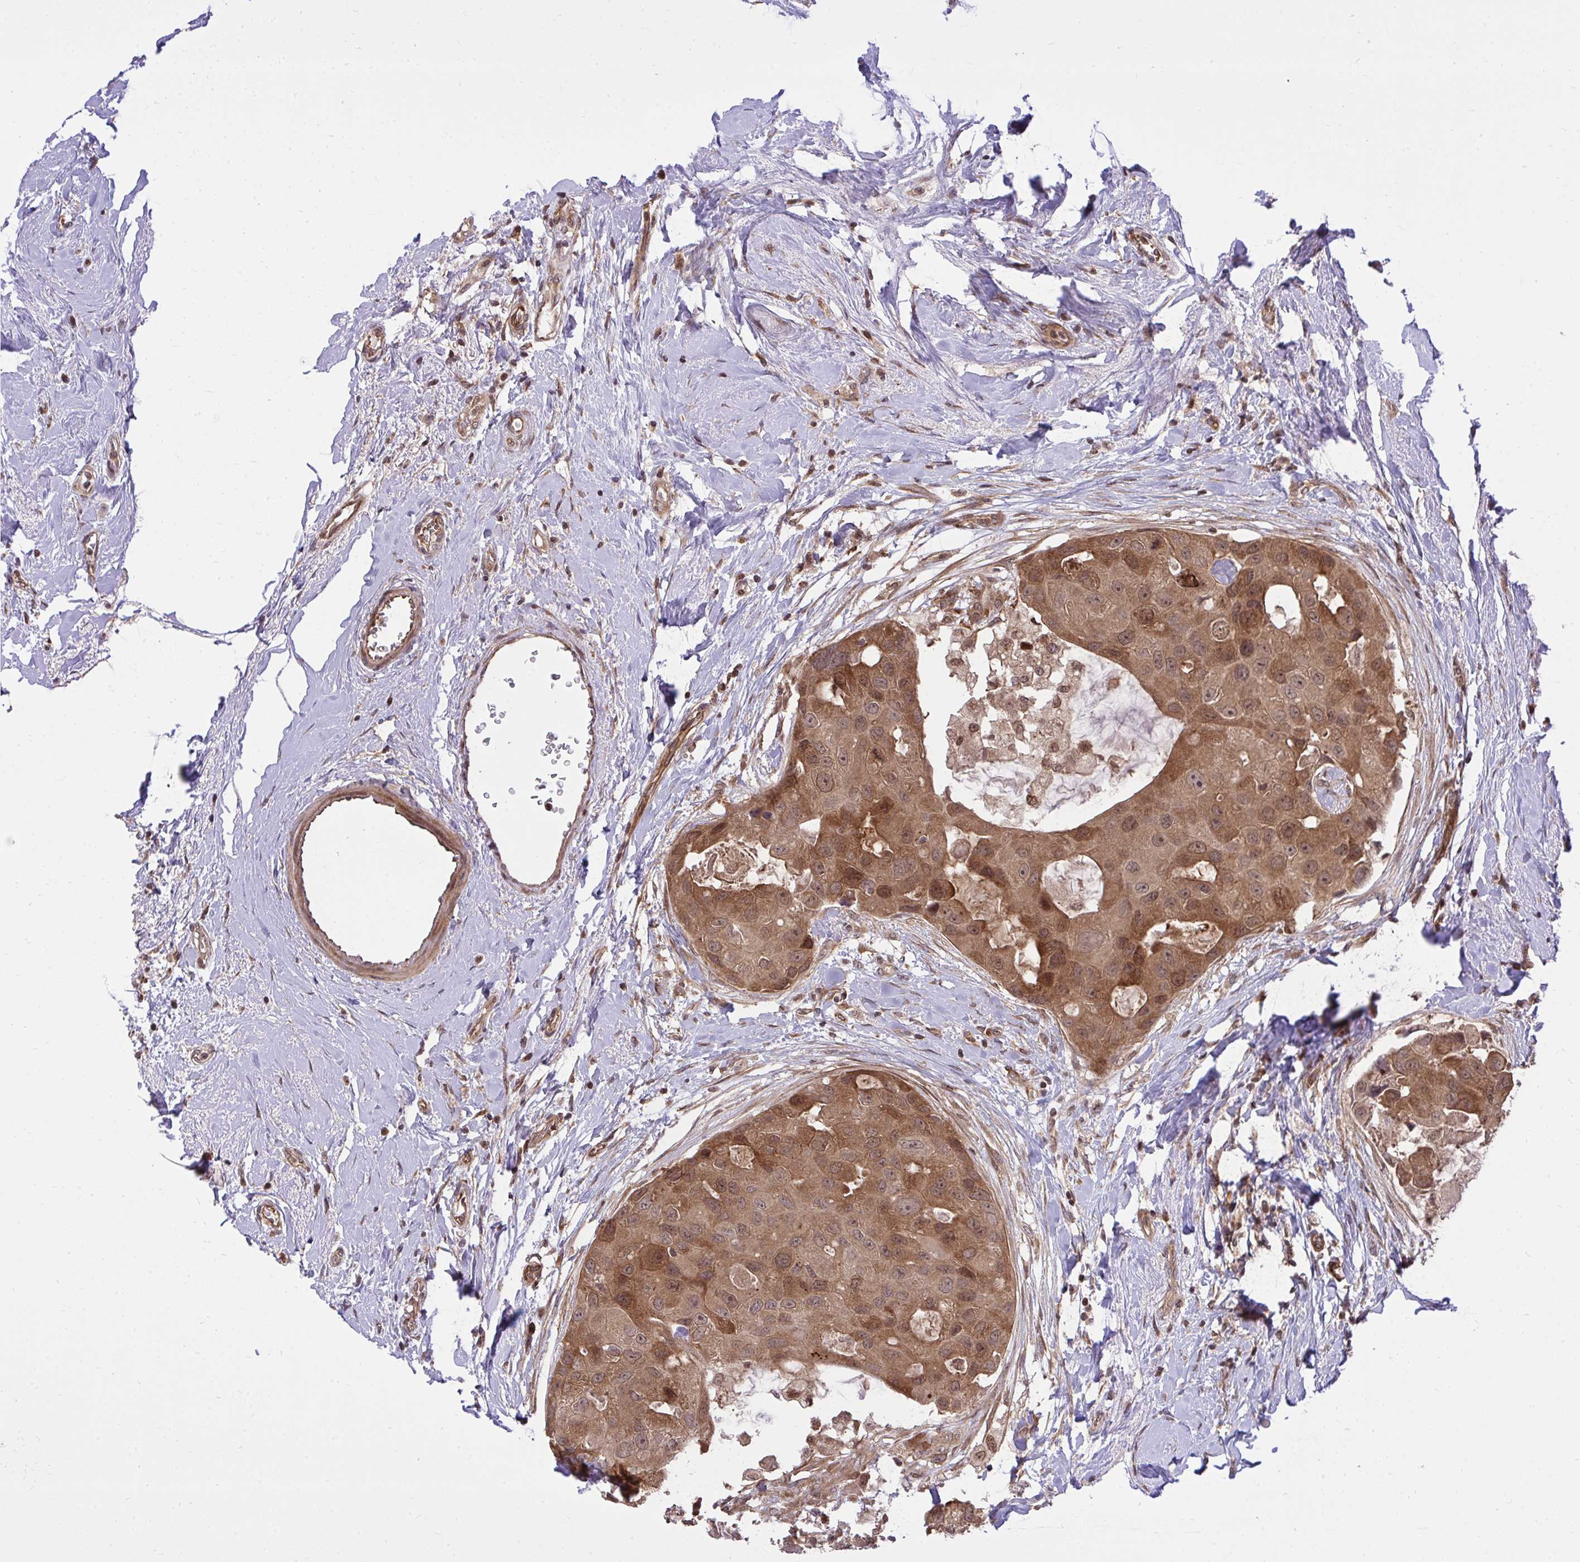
{"staining": {"intensity": "moderate", "quantity": ">75%", "location": "cytoplasmic/membranous"}, "tissue": "breast cancer", "cell_type": "Tumor cells", "image_type": "cancer", "snomed": [{"axis": "morphology", "description": "Duct carcinoma"}, {"axis": "topography", "description": "Breast"}], "caption": "The photomicrograph displays staining of breast invasive ductal carcinoma, revealing moderate cytoplasmic/membranous protein expression (brown color) within tumor cells. (DAB (3,3'-diaminobenzidine) = brown stain, brightfield microscopy at high magnification).", "gene": "ERI1", "patient": {"sex": "female", "age": 43}}